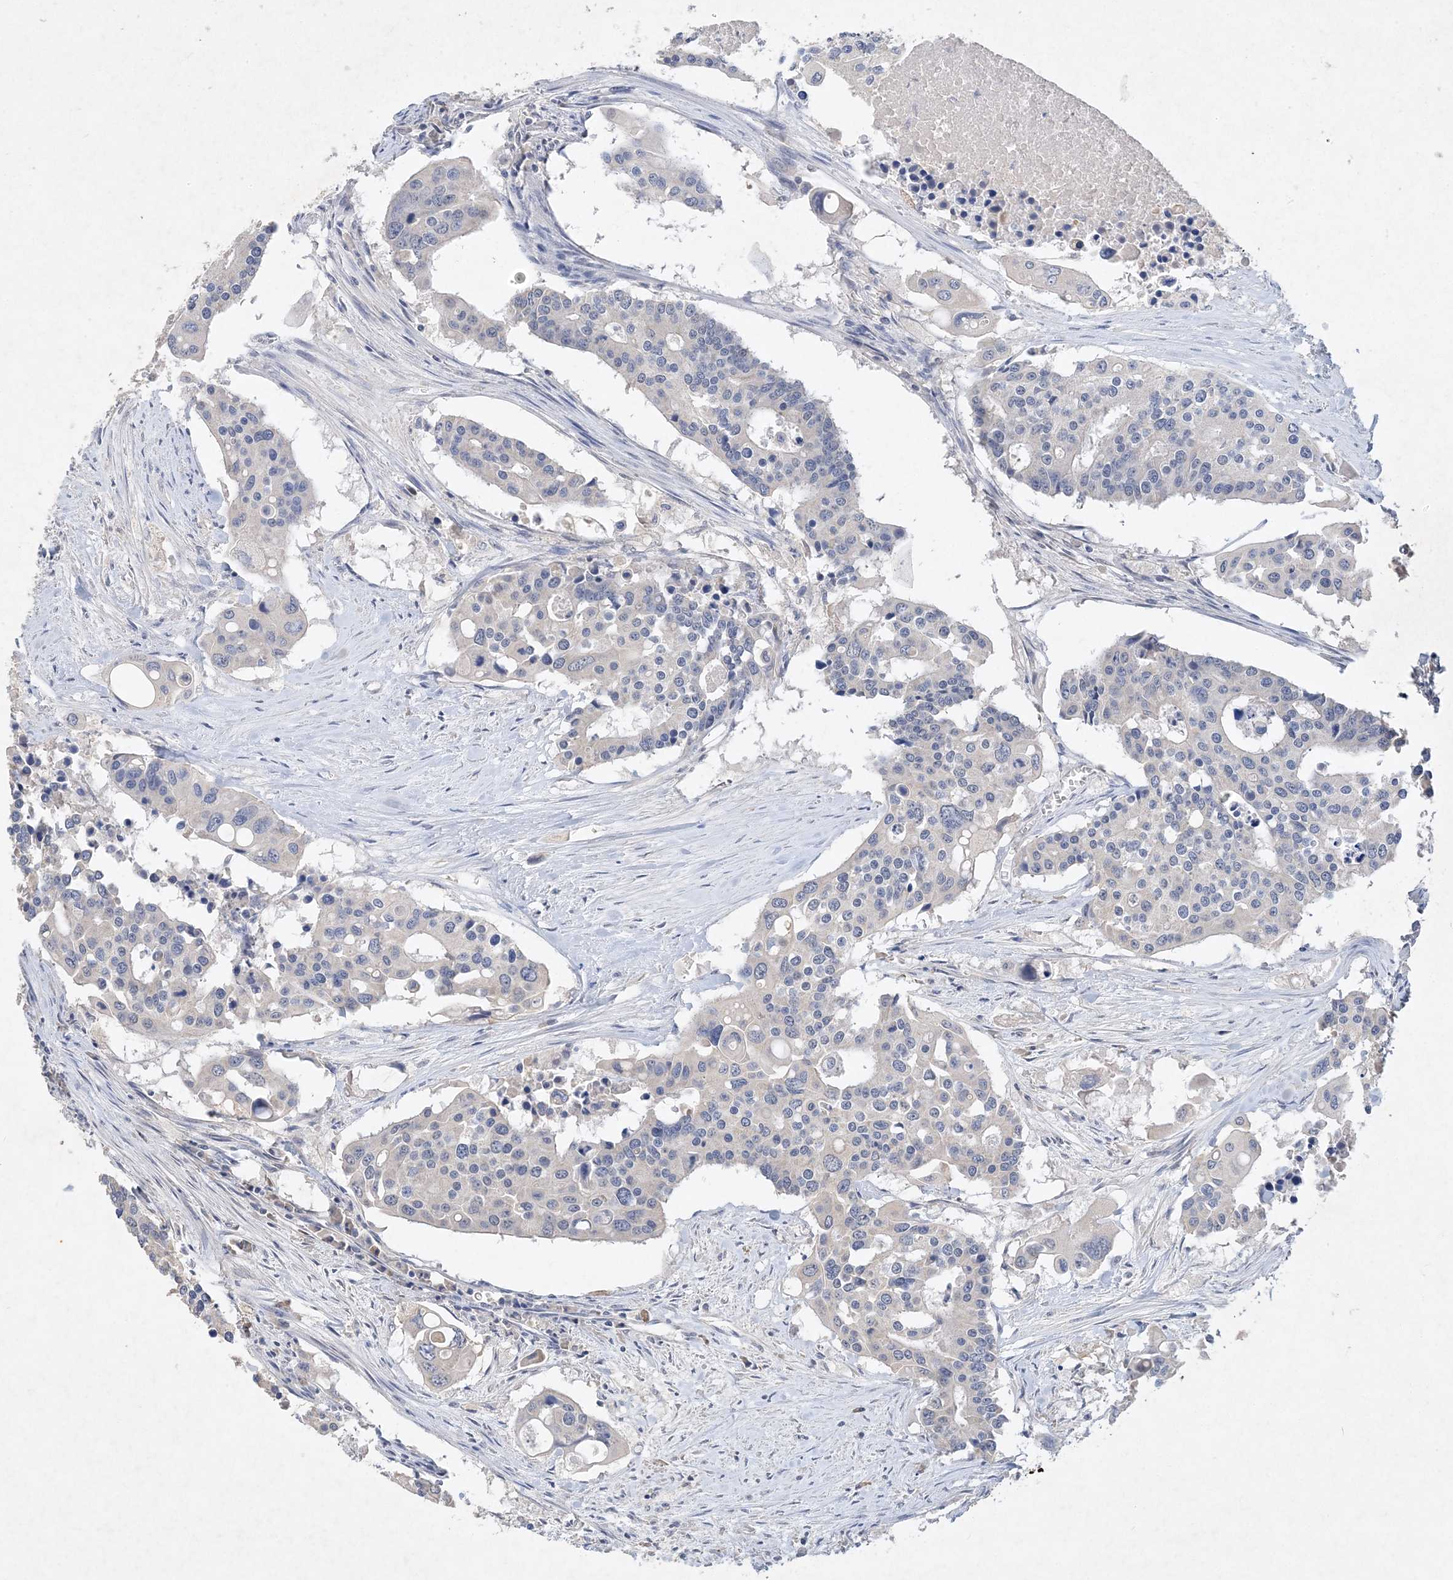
{"staining": {"intensity": "negative", "quantity": "none", "location": "none"}, "tissue": "colorectal cancer", "cell_type": "Tumor cells", "image_type": "cancer", "snomed": [{"axis": "morphology", "description": "Adenocarcinoma, NOS"}, {"axis": "topography", "description": "Colon"}], "caption": "Immunohistochemistry (IHC) micrograph of colorectal adenocarcinoma stained for a protein (brown), which exhibits no positivity in tumor cells.", "gene": "C11orf58", "patient": {"sex": "male", "age": 77}}